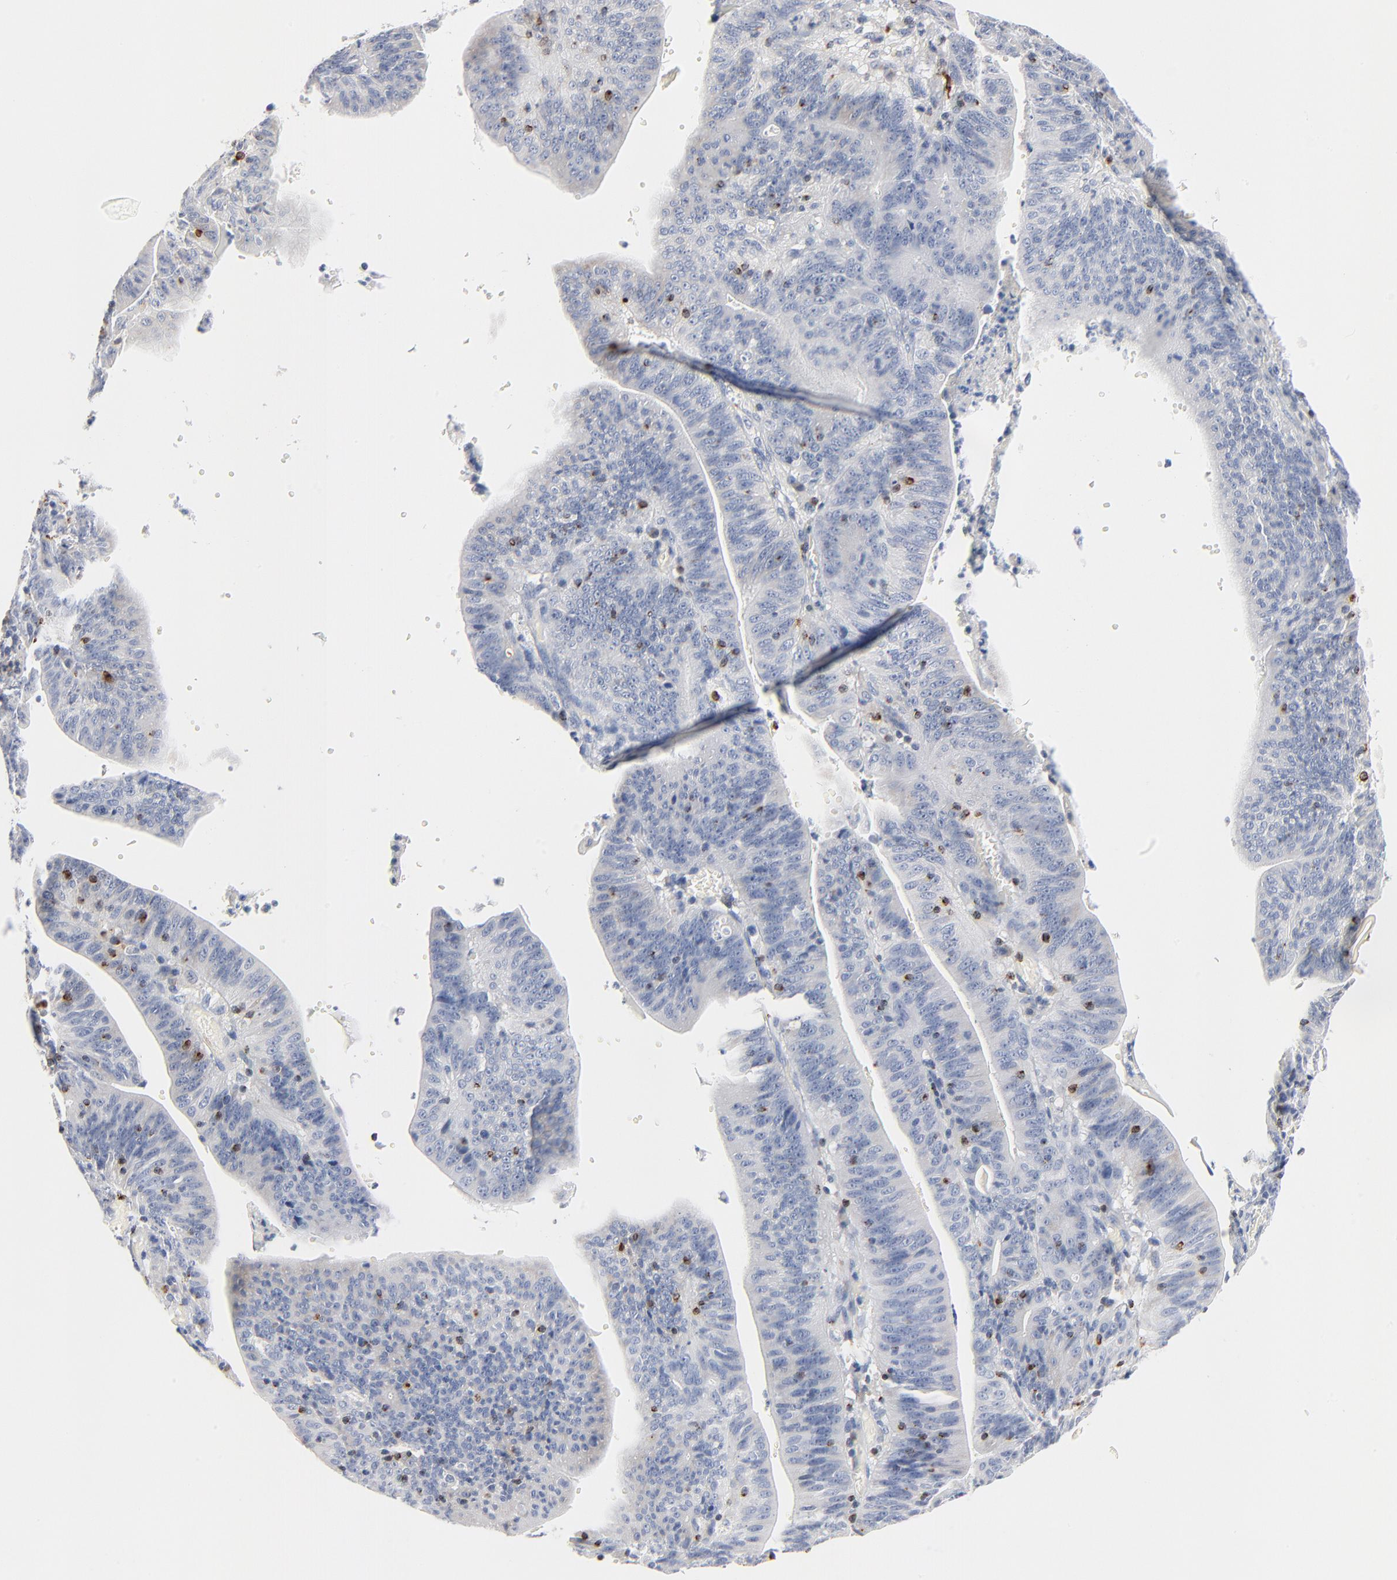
{"staining": {"intensity": "negative", "quantity": "none", "location": "none"}, "tissue": "stomach cancer", "cell_type": "Tumor cells", "image_type": "cancer", "snomed": [{"axis": "morphology", "description": "Adenocarcinoma, NOS"}, {"axis": "topography", "description": "Stomach, lower"}], "caption": "Human adenocarcinoma (stomach) stained for a protein using immunohistochemistry shows no expression in tumor cells.", "gene": "GZMB", "patient": {"sex": "female", "age": 86}}